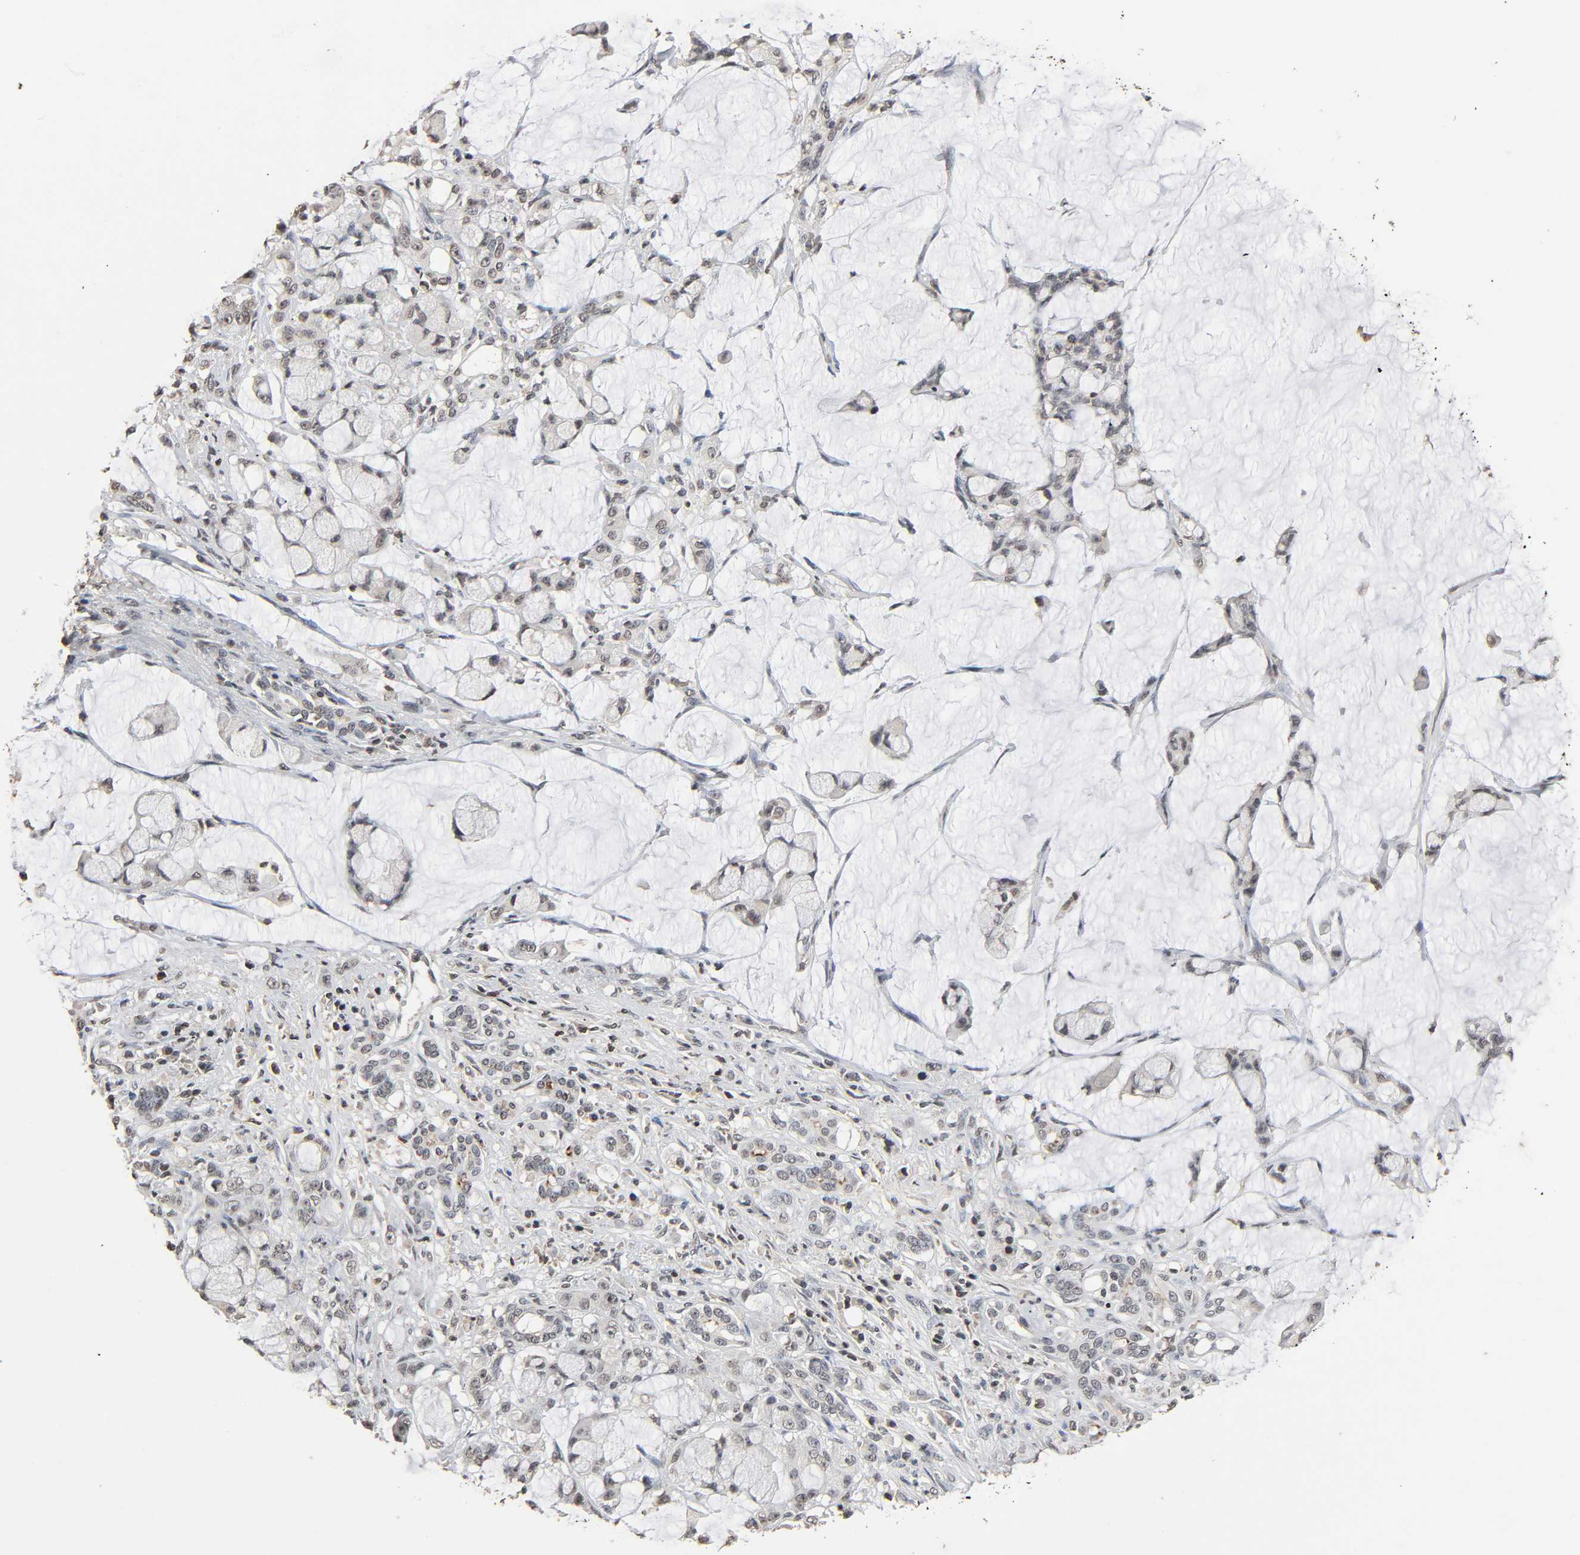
{"staining": {"intensity": "negative", "quantity": "none", "location": "none"}, "tissue": "pancreatic cancer", "cell_type": "Tumor cells", "image_type": "cancer", "snomed": [{"axis": "morphology", "description": "Adenocarcinoma, NOS"}, {"axis": "topography", "description": "Pancreas"}], "caption": "IHC of pancreatic cancer (adenocarcinoma) shows no expression in tumor cells. Nuclei are stained in blue.", "gene": "STK4", "patient": {"sex": "female", "age": 73}}